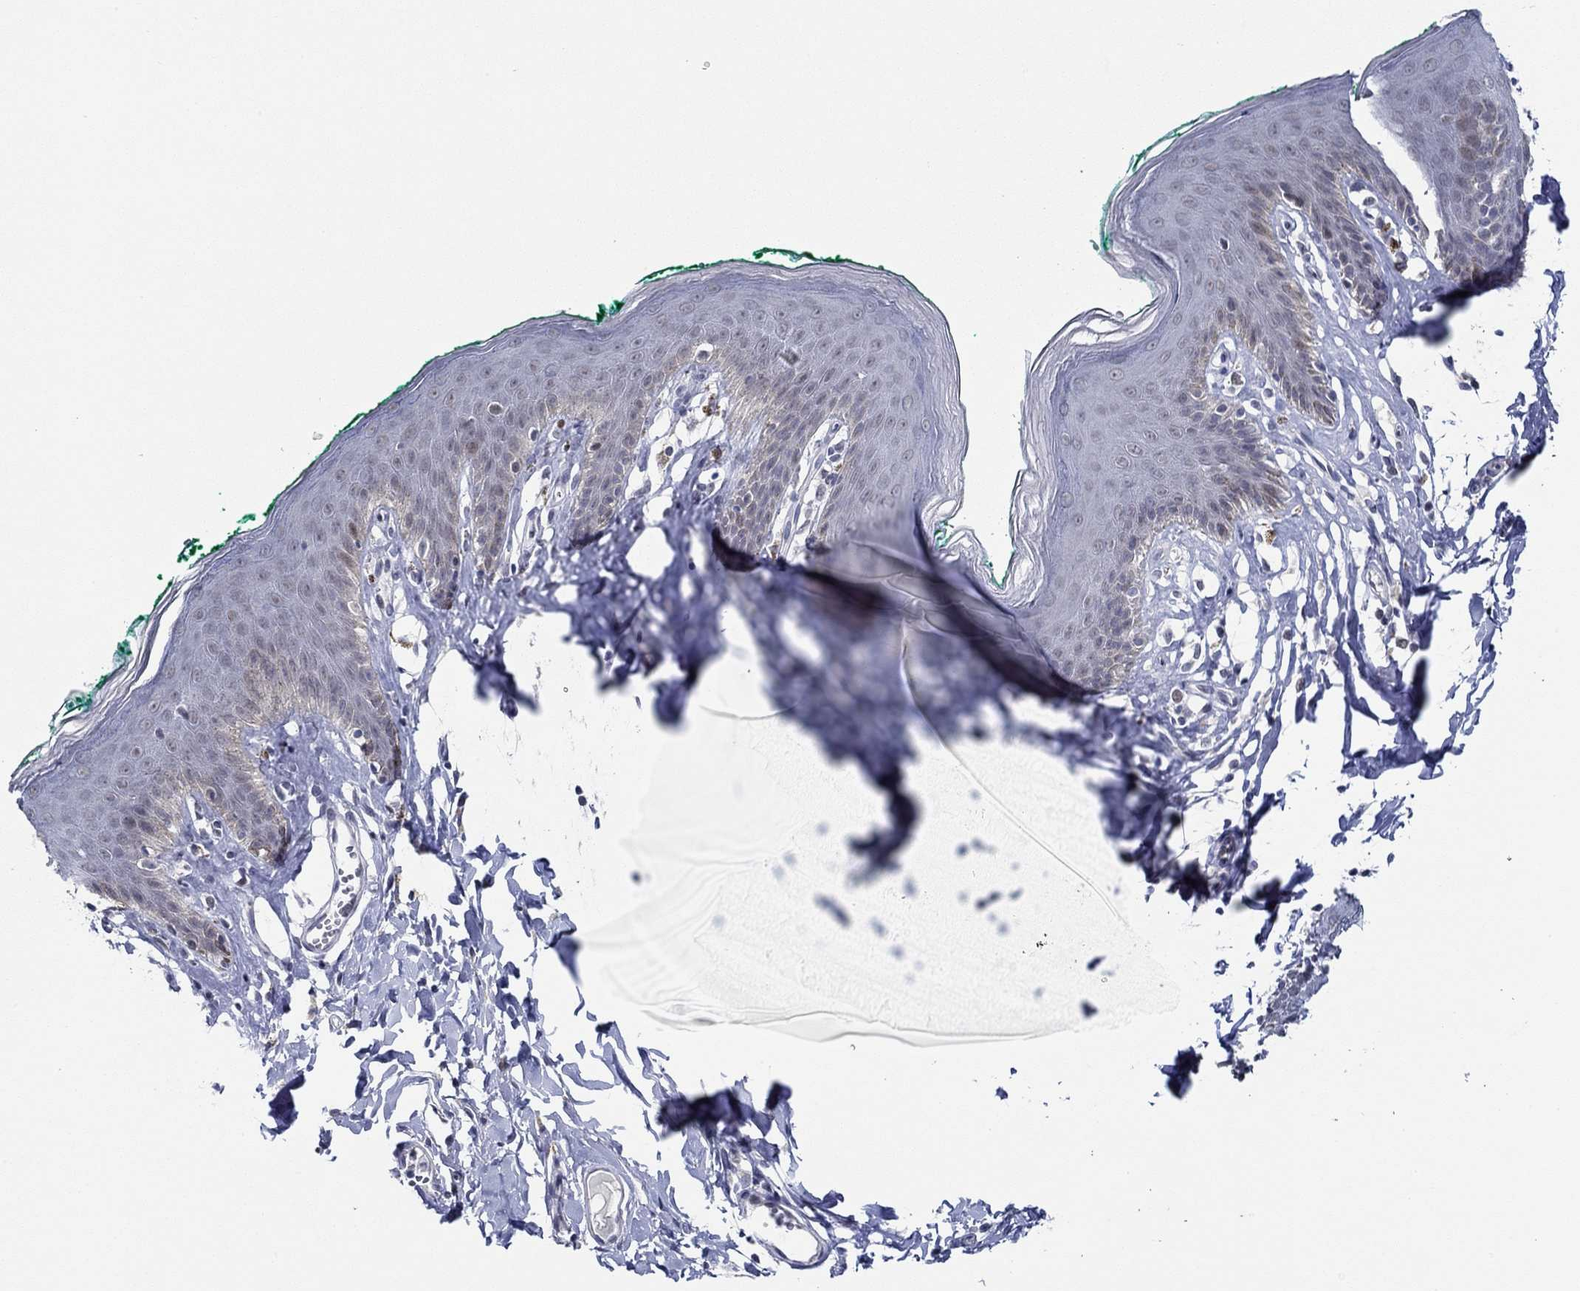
{"staining": {"intensity": "weak", "quantity": "<25%", "location": "nuclear"}, "tissue": "skin", "cell_type": "Epidermal cells", "image_type": "normal", "snomed": [{"axis": "morphology", "description": "Normal tissue, NOS"}, {"axis": "topography", "description": "Vulva"}], "caption": "Immunohistochemical staining of unremarkable human skin shows no significant positivity in epidermal cells. Brightfield microscopy of immunohistochemistry stained with DAB (3,3'-diaminobenzidine) (brown) and hematoxylin (blue), captured at high magnification.", "gene": "SLC34A1", "patient": {"sex": "female", "age": 66}}